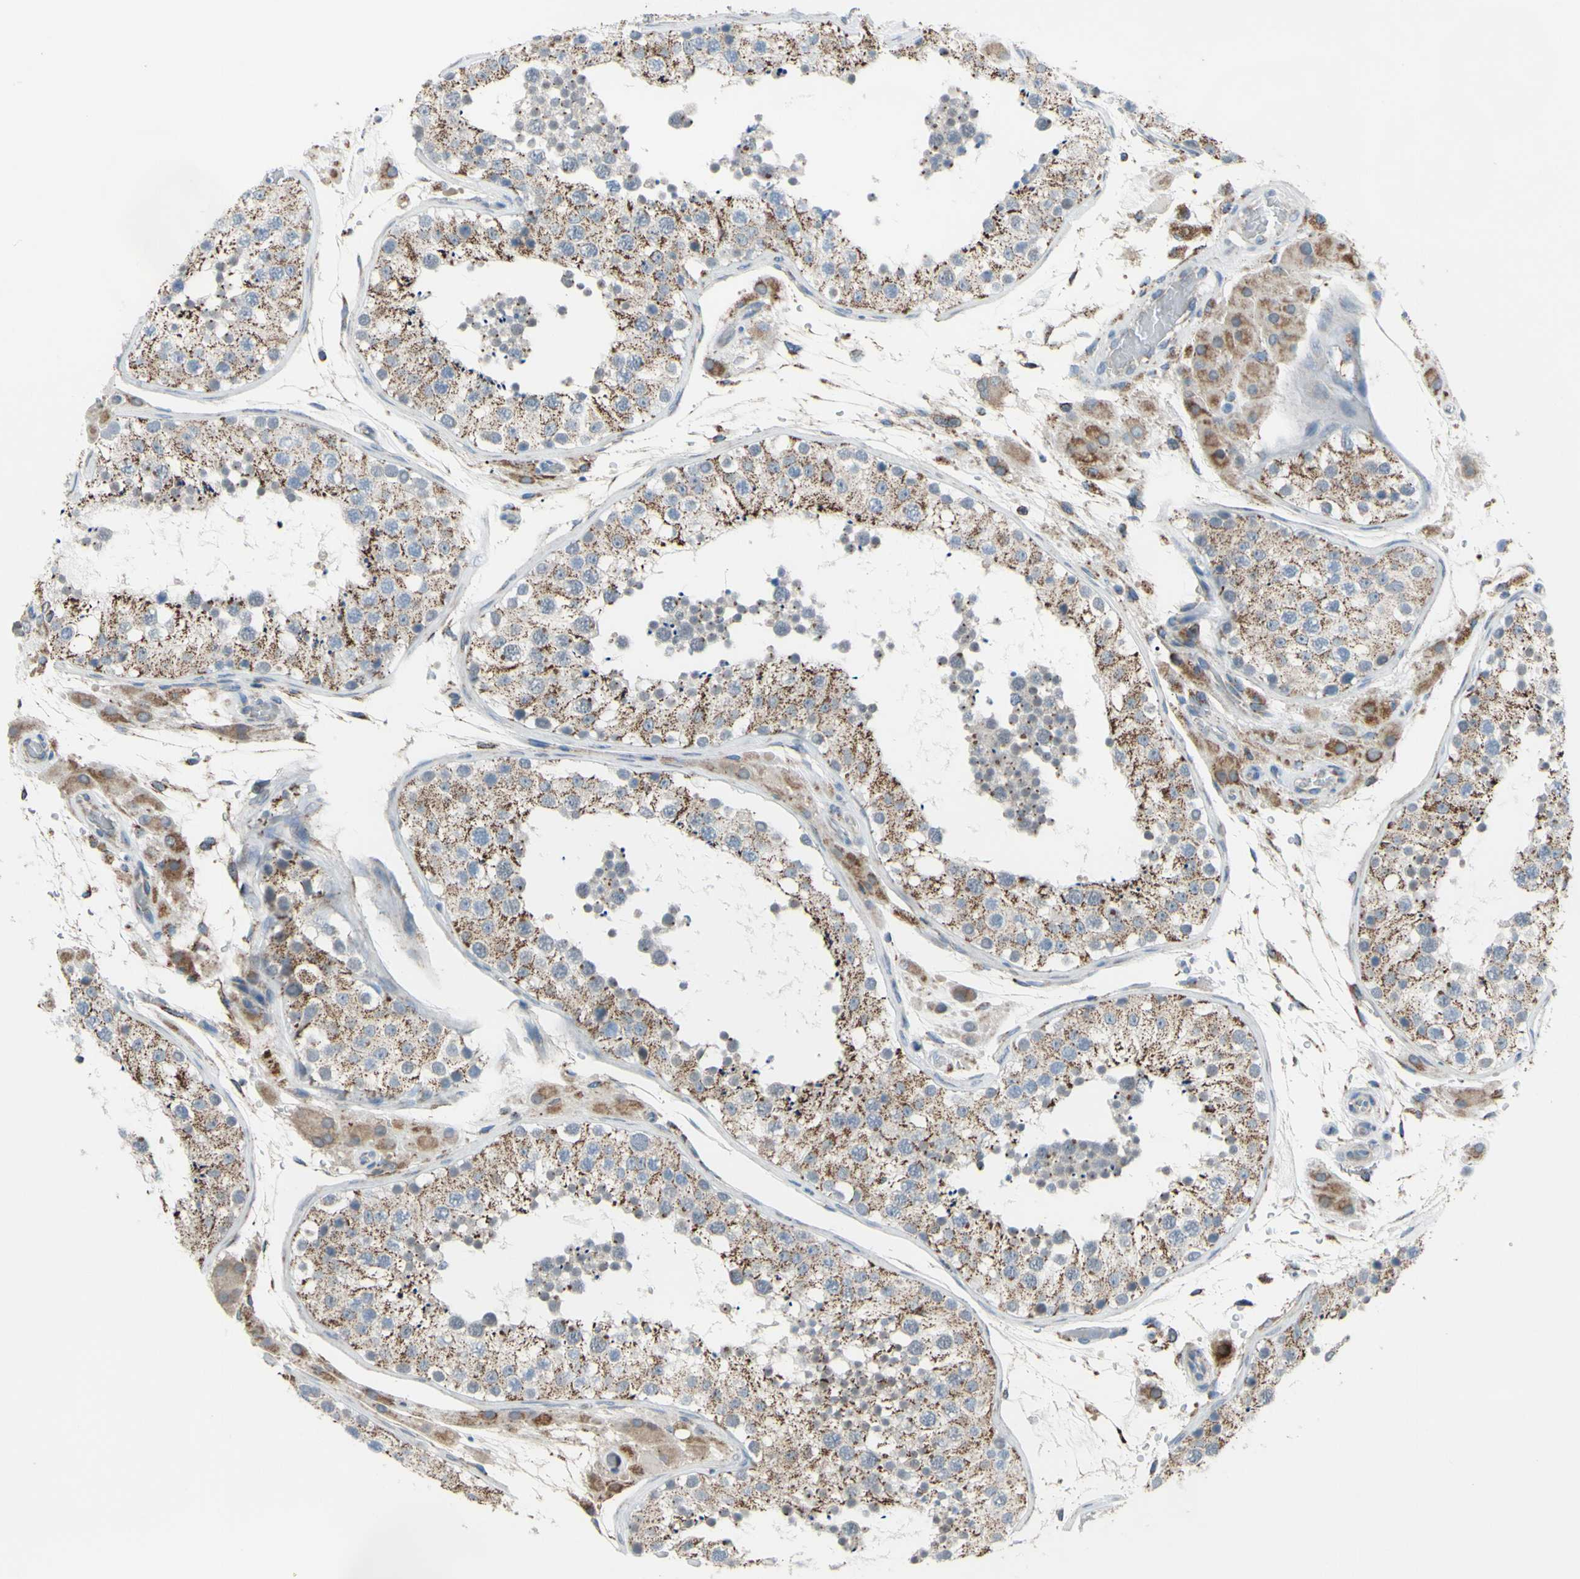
{"staining": {"intensity": "moderate", "quantity": ">75%", "location": "cytoplasmic/membranous"}, "tissue": "testis", "cell_type": "Cells in seminiferous ducts", "image_type": "normal", "snomed": [{"axis": "morphology", "description": "Normal tissue, NOS"}, {"axis": "topography", "description": "Testis"}, {"axis": "topography", "description": "Epididymis"}], "caption": "Immunohistochemistry (IHC) of unremarkable human testis displays medium levels of moderate cytoplasmic/membranous staining in about >75% of cells in seminiferous ducts. (DAB (3,3'-diaminobenzidine) IHC with brightfield microscopy, high magnification).", "gene": "GLT8D1", "patient": {"sex": "male", "age": 26}}